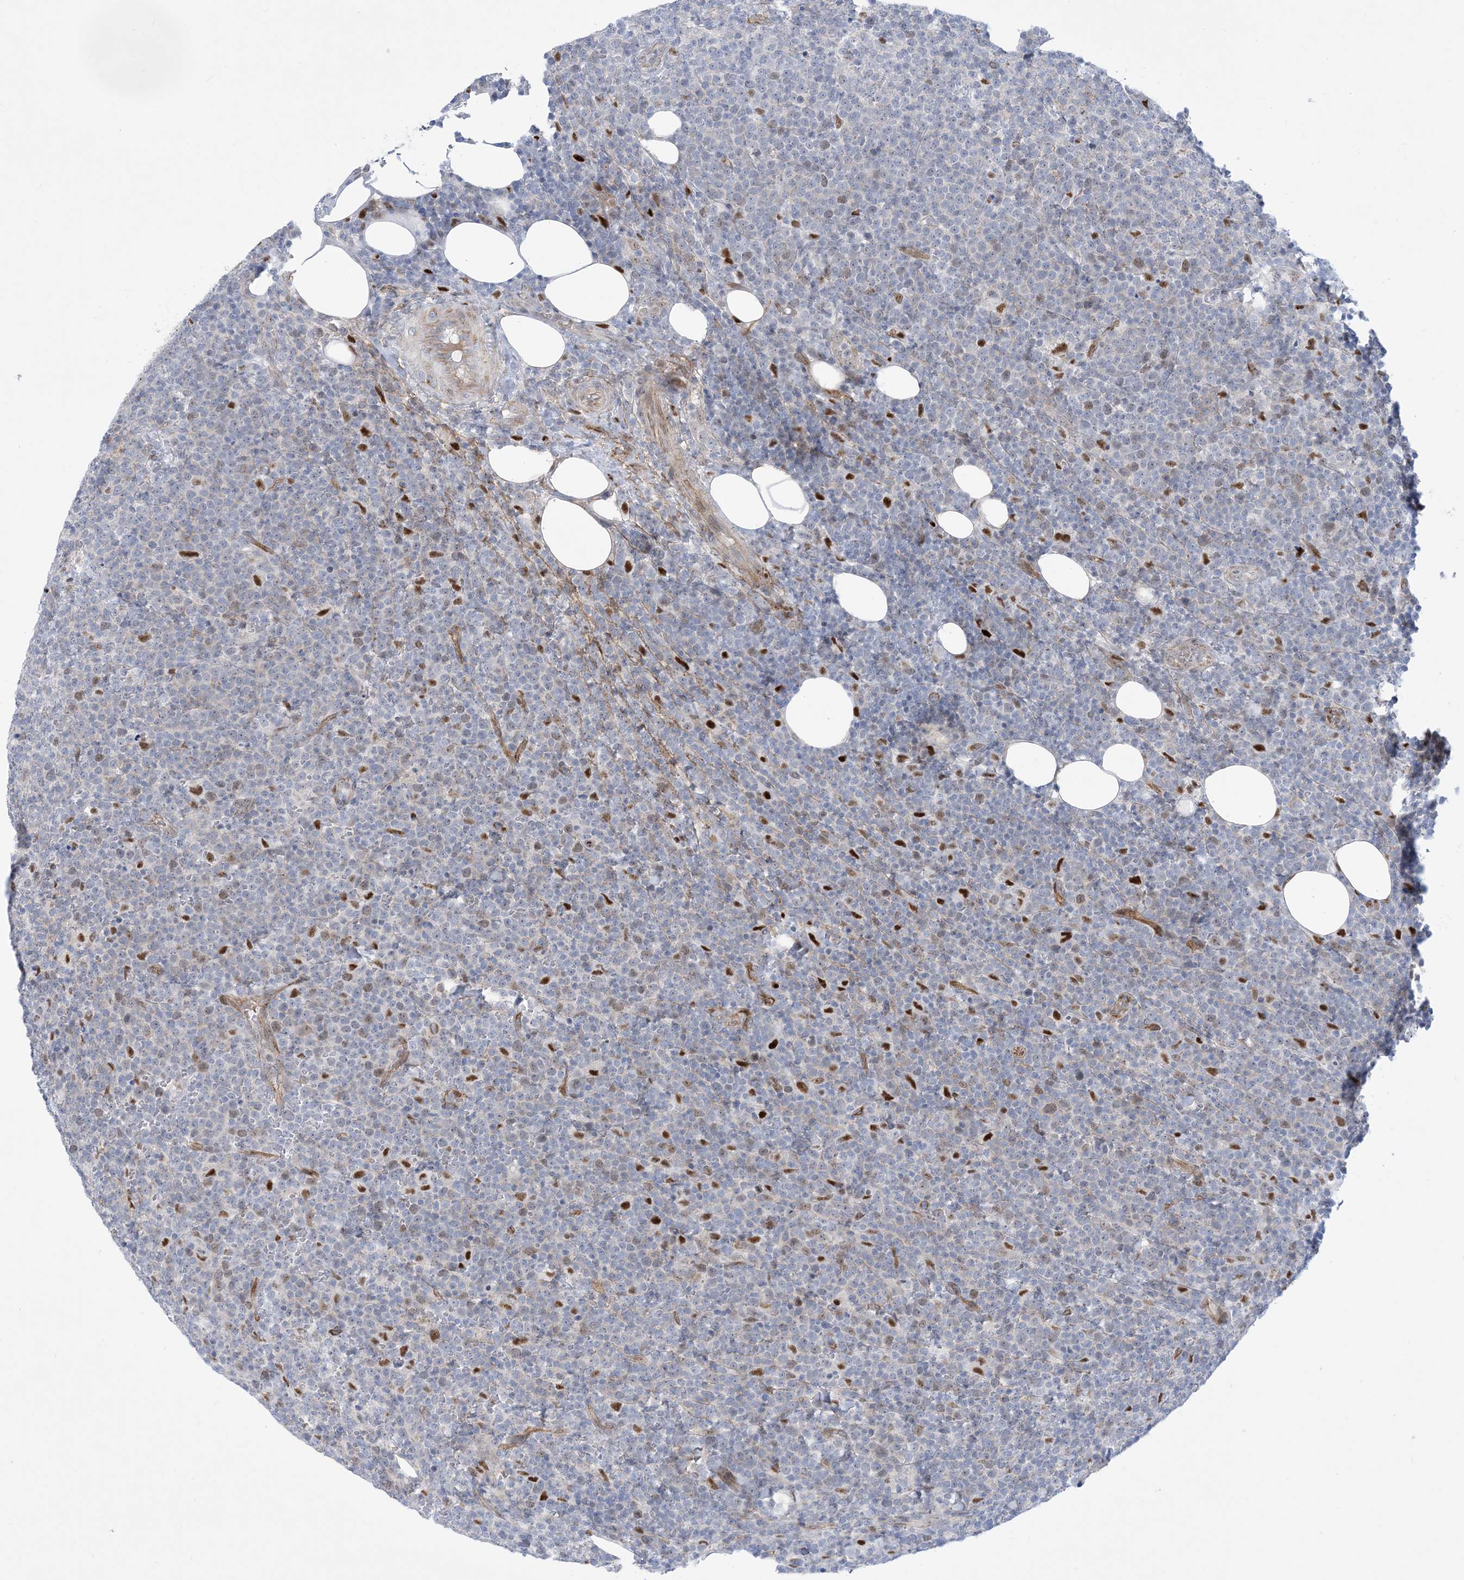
{"staining": {"intensity": "moderate", "quantity": "<25%", "location": "nuclear"}, "tissue": "lymphoma", "cell_type": "Tumor cells", "image_type": "cancer", "snomed": [{"axis": "morphology", "description": "Malignant lymphoma, non-Hodgkin's type, High grade"}, {"axis": "topography", "description": "Lymph node"}], "caption": "The immunohistochemical stain labels moderate nuclear expression in tumor cells of malignant lymphoma, non-Hodgkin's type (high-grade) tissue.", "gene": "MARS2", "patient": {"sex": "male", "age": 61}}